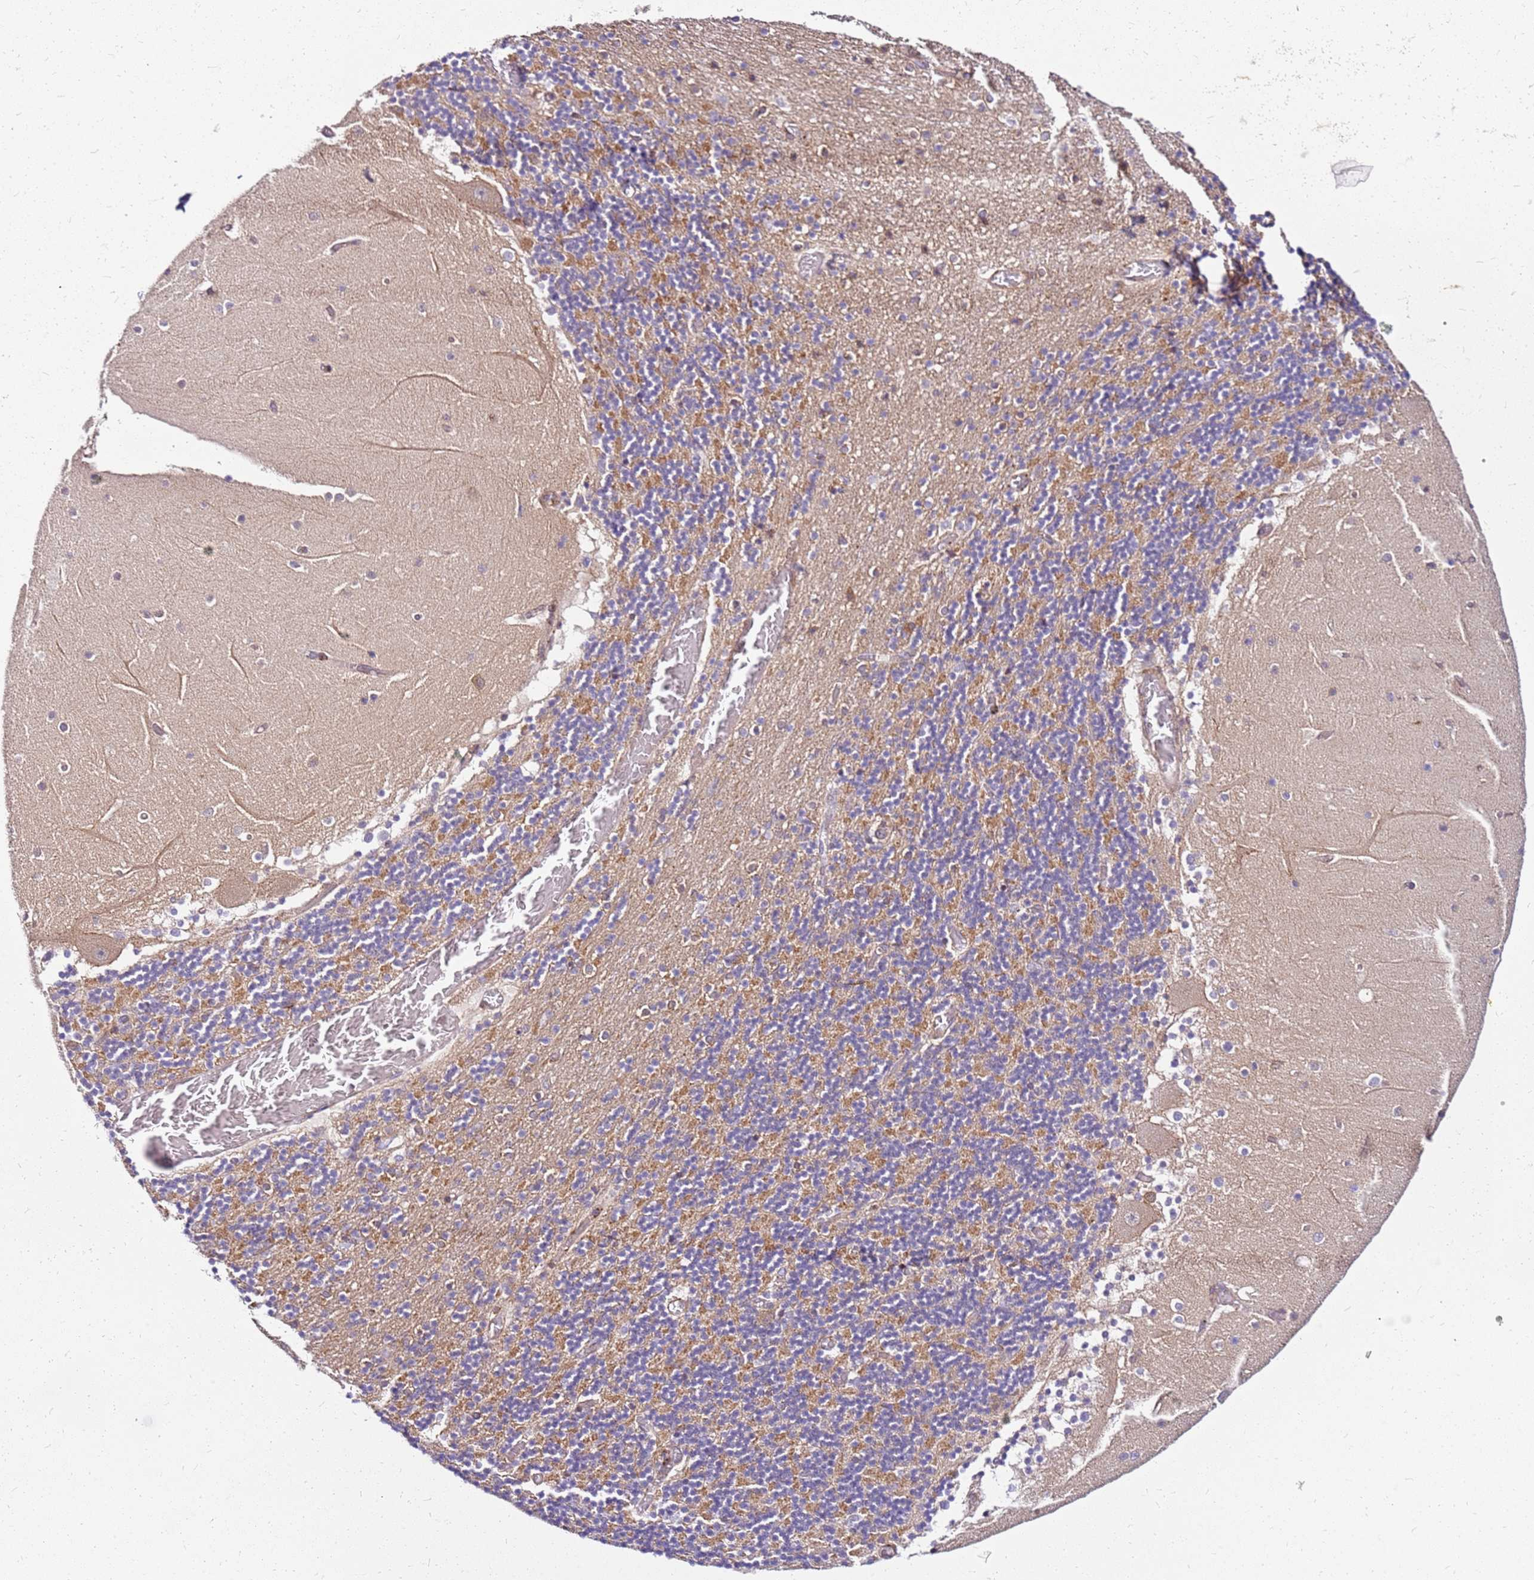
{"staining": {"intensity": "moderate", "quantity": "25%-75%", "location": "cytoplasmic/membranous"}, "tissue": "cerebellum", "cell_type": "Cells in granular layer", "image_type": "normal", "snomed": [{"axis": "morphology", "description": "Normal tissue, NOS"}, {"axis": "topography", "description": "Cerebellum"}], "caption": "IHC (DAB) staining of normal human cerebellum exhibits moderate cytoplasmic/membranous protein positivity in approximately 25%-75% of cells in granular layer.", "gene": "PIH1D1", "patient": {"sex": "female", "age": 28}}